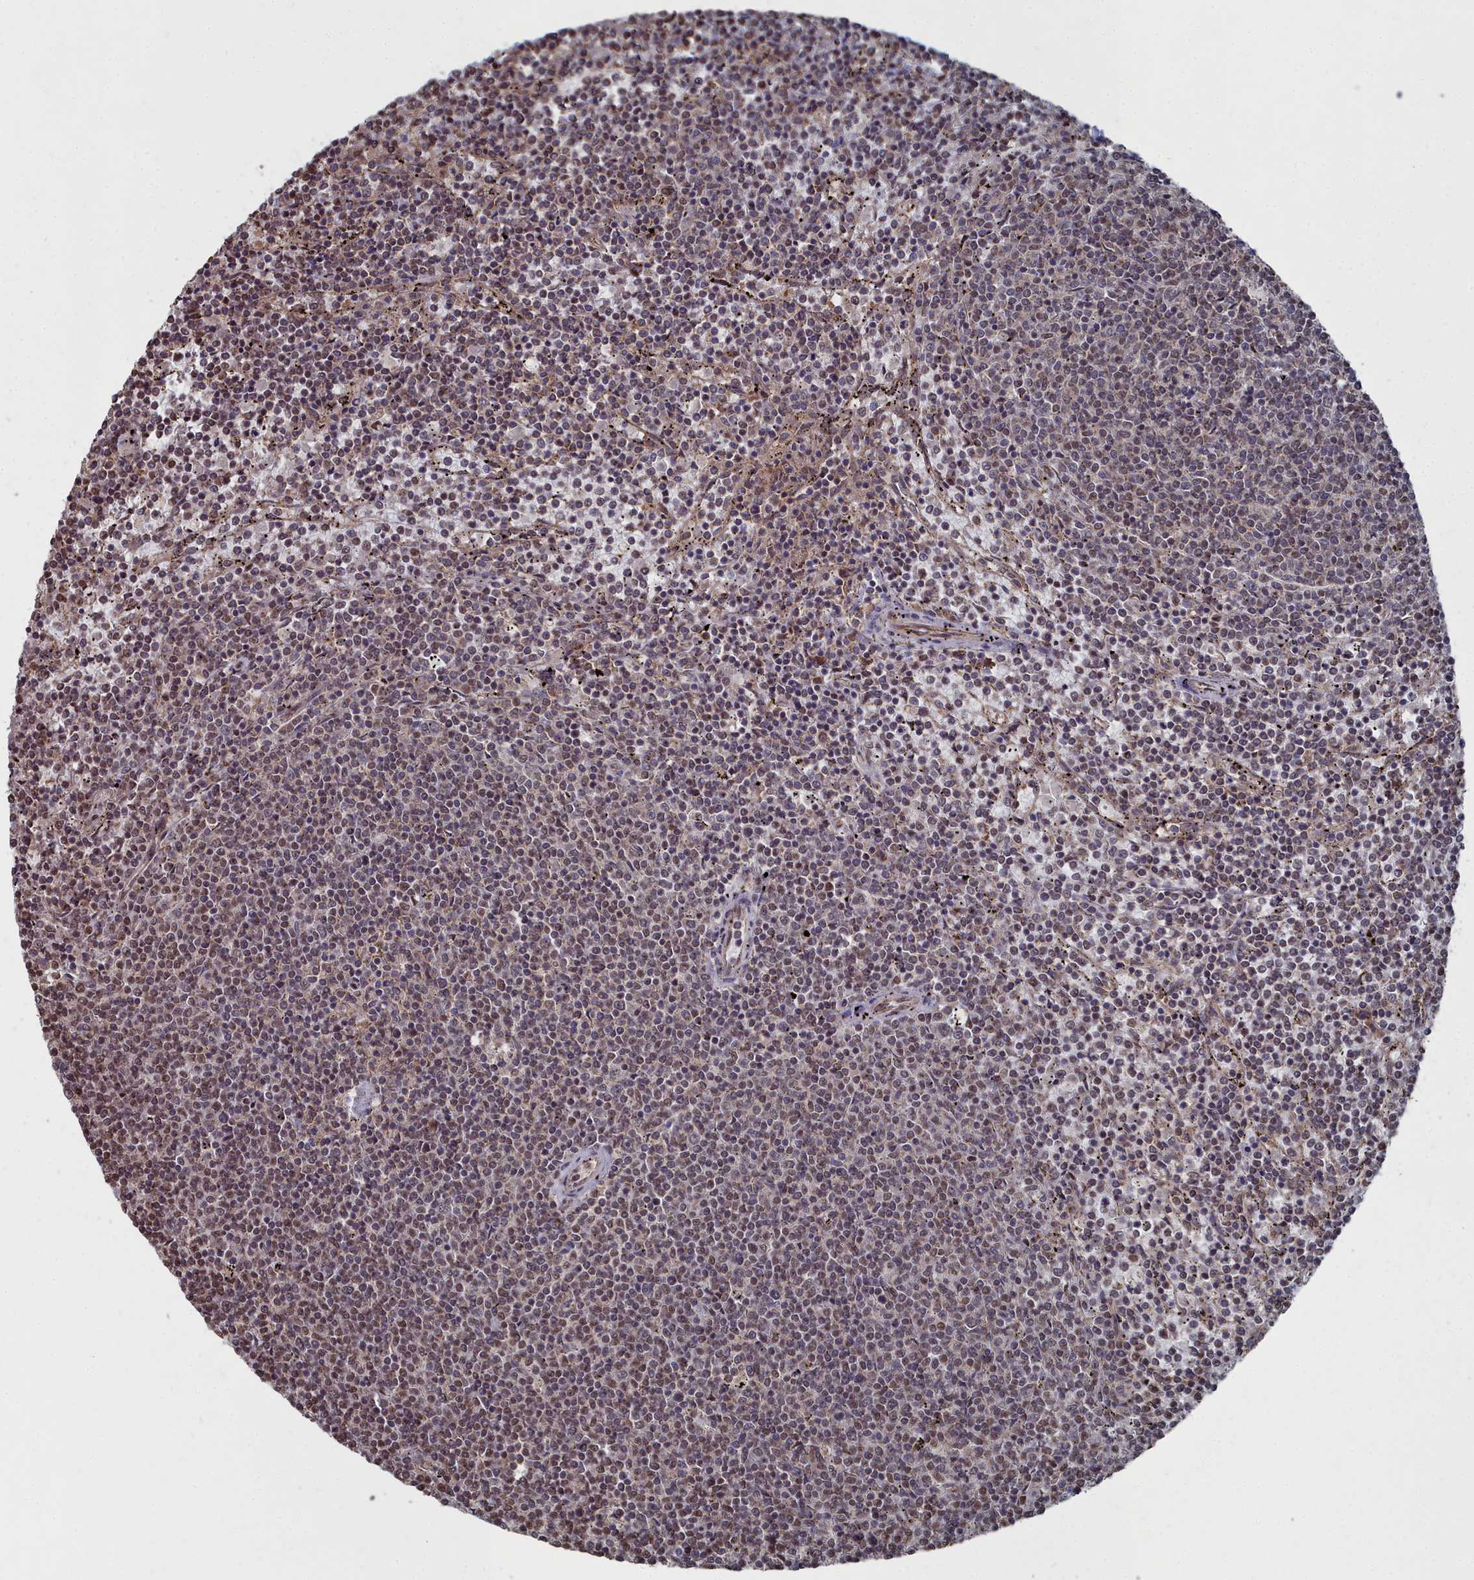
{"staining": {"intensity": "weak", "quantity": "25%-75%", "location": "nuclear"}, "tissue": "lymphoma", "cell_type": "Tumor cells", "image_type": "cancer", "snomed": [{"axis": "morphology", "description": "Malignant lymphoma, non-Hodgkin's type, Low grade"}, {"axis": "topography", "description": "Spleen"}], "caption": "Immunohistochemistry (DAB) staining of low-grade malignant lymphoma, non-Hodgkin's type exhibits weak nuclear protein positivity in approximately 25%-75% of tumor cells.", "gene": "CCNP", "patient": {"sex": "female", "age": 50}}